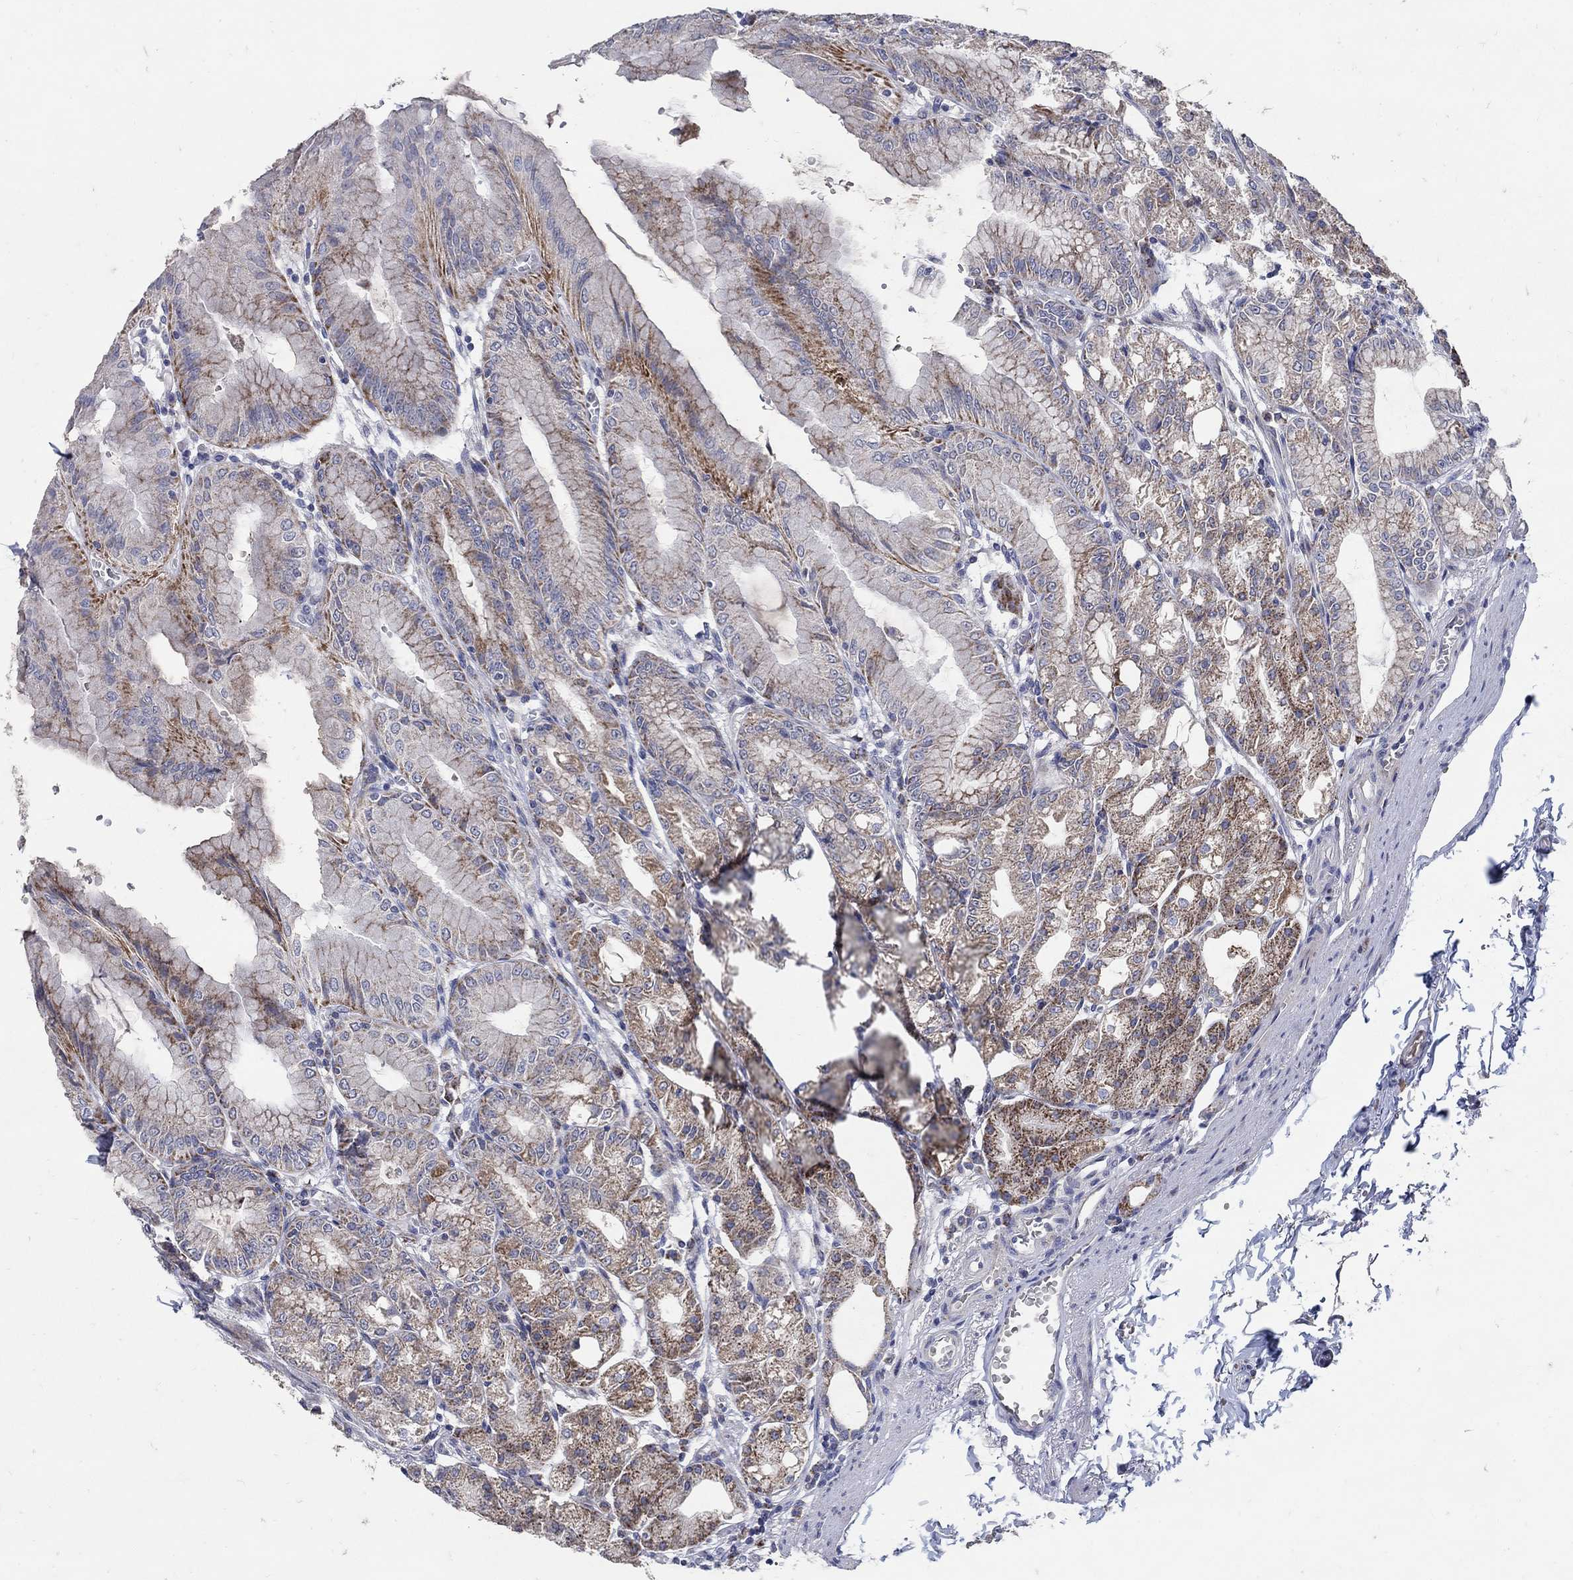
{"staining": {"intensity": "moderate", "quantity": "25%-75%", "location": "cytoplasmic/membranous"}, "tissue": "stomach", "cell_type": "Glandular cells", "image_type": "normal", "snomed": [{"axis": "morphology", "description": "Normal tissue, NOS"}, {"axis": "topography", "description": "Stomach"}], "caption": "Brown immunohistochemical staining in benign human stomach reveals moderate cytoplasmic/membranous positivity in about 25%-75% of glandular cells.", "gene": "HMX2", "patient": {"sex": "male", "age": 71}}